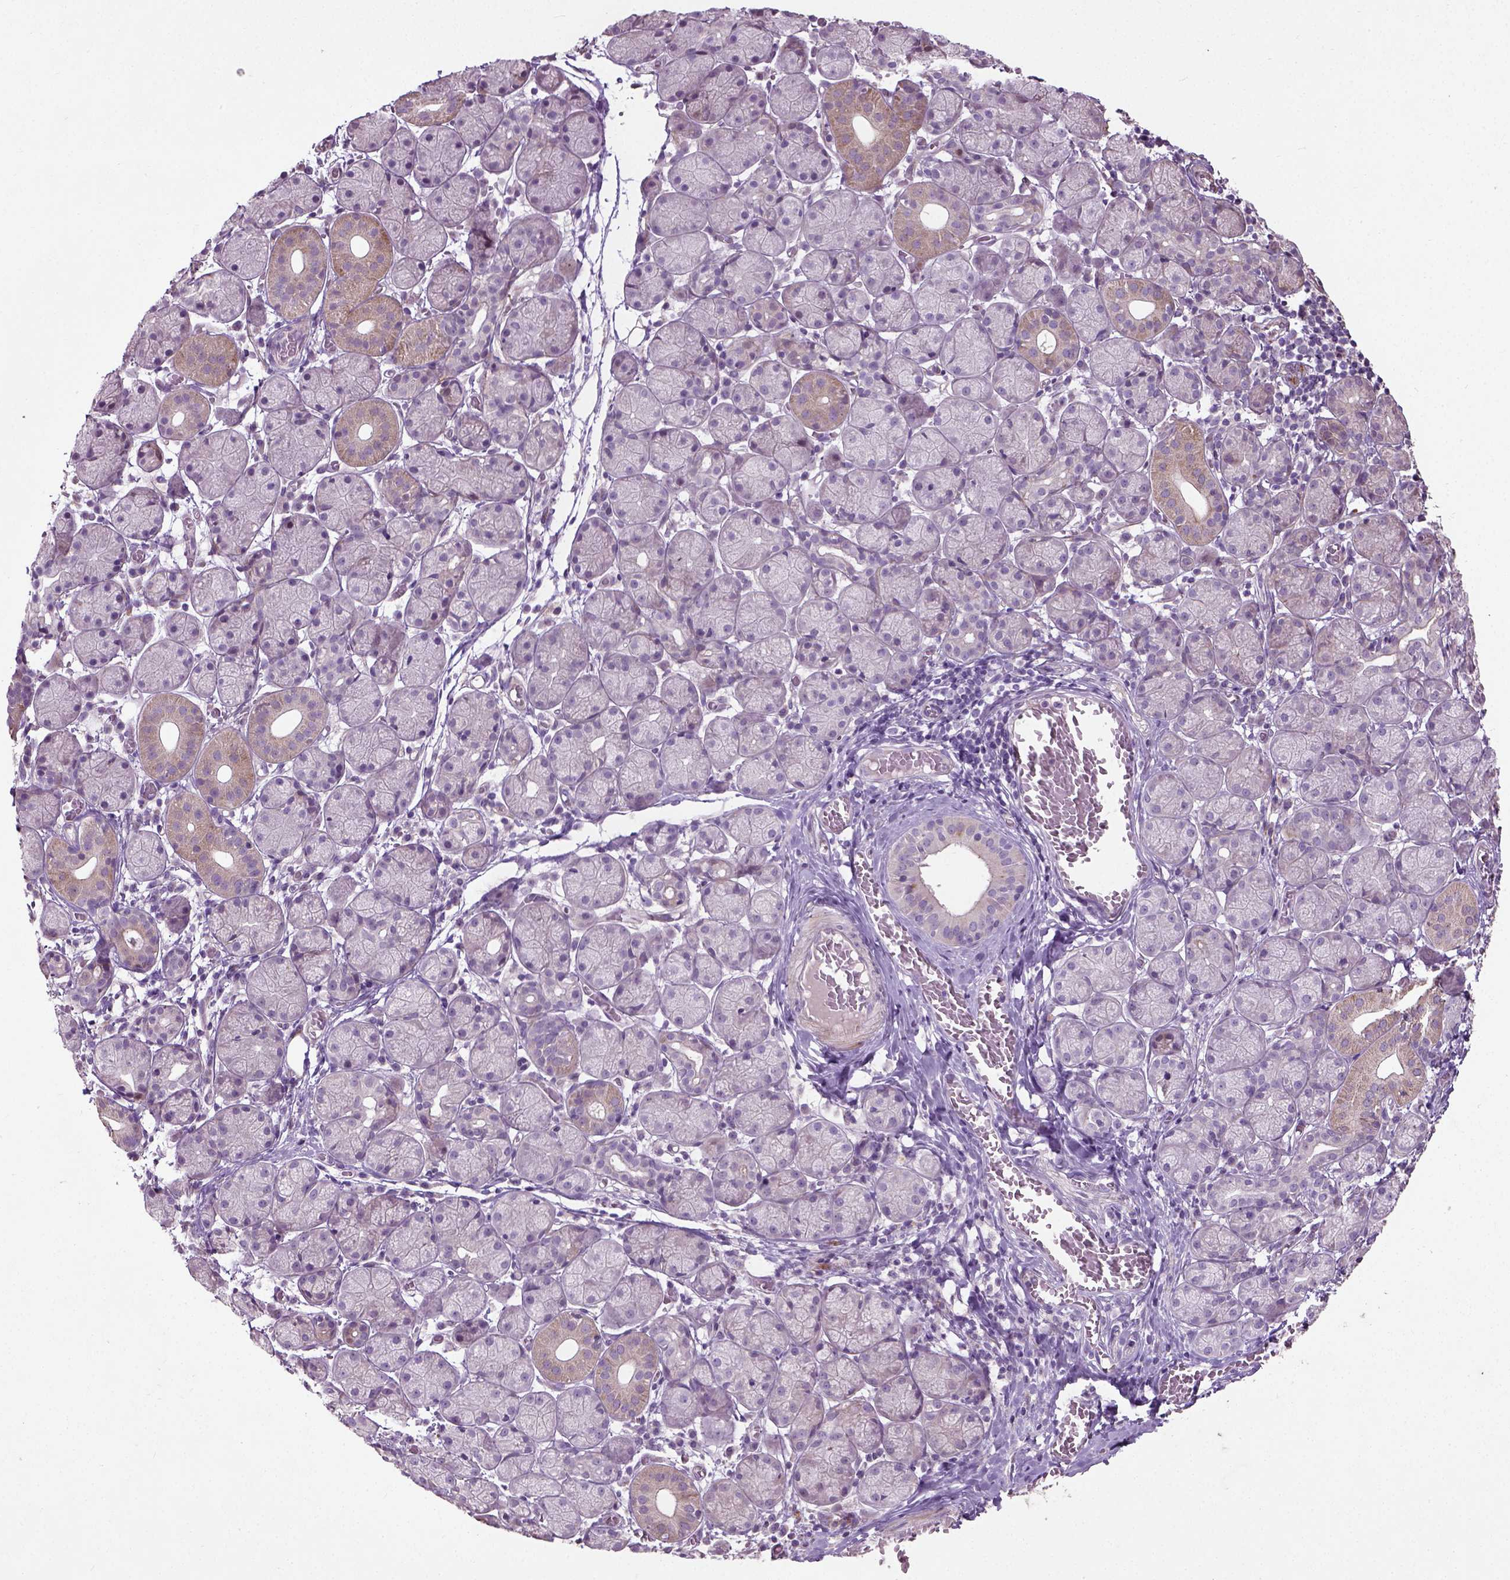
{"staining": {"intensity": "moderate", "quantity": "<25%", "location": "cytoplasmic/membranous"}, "tissue": "salivary gland", "cell_type": "Glandular cells", "image_type": "normal", "snomed": [{"axis": "morphology", "description": "Normal tissue, NOS"}, {"axis": "topography", "description": "Salivary gland"}, {"axis": "topography", "description": "Peripheral nerve tissue"}], "caption": "This image displays normal salivary gland stained with IHC to label a protein in brown. The cytoplasmic/membranous of glandular cells show moderate positivity for the protein. Nuclei are counter-stained blue.", "gene": "PKP3", "patient": {"sex": "female", "age": 24}}